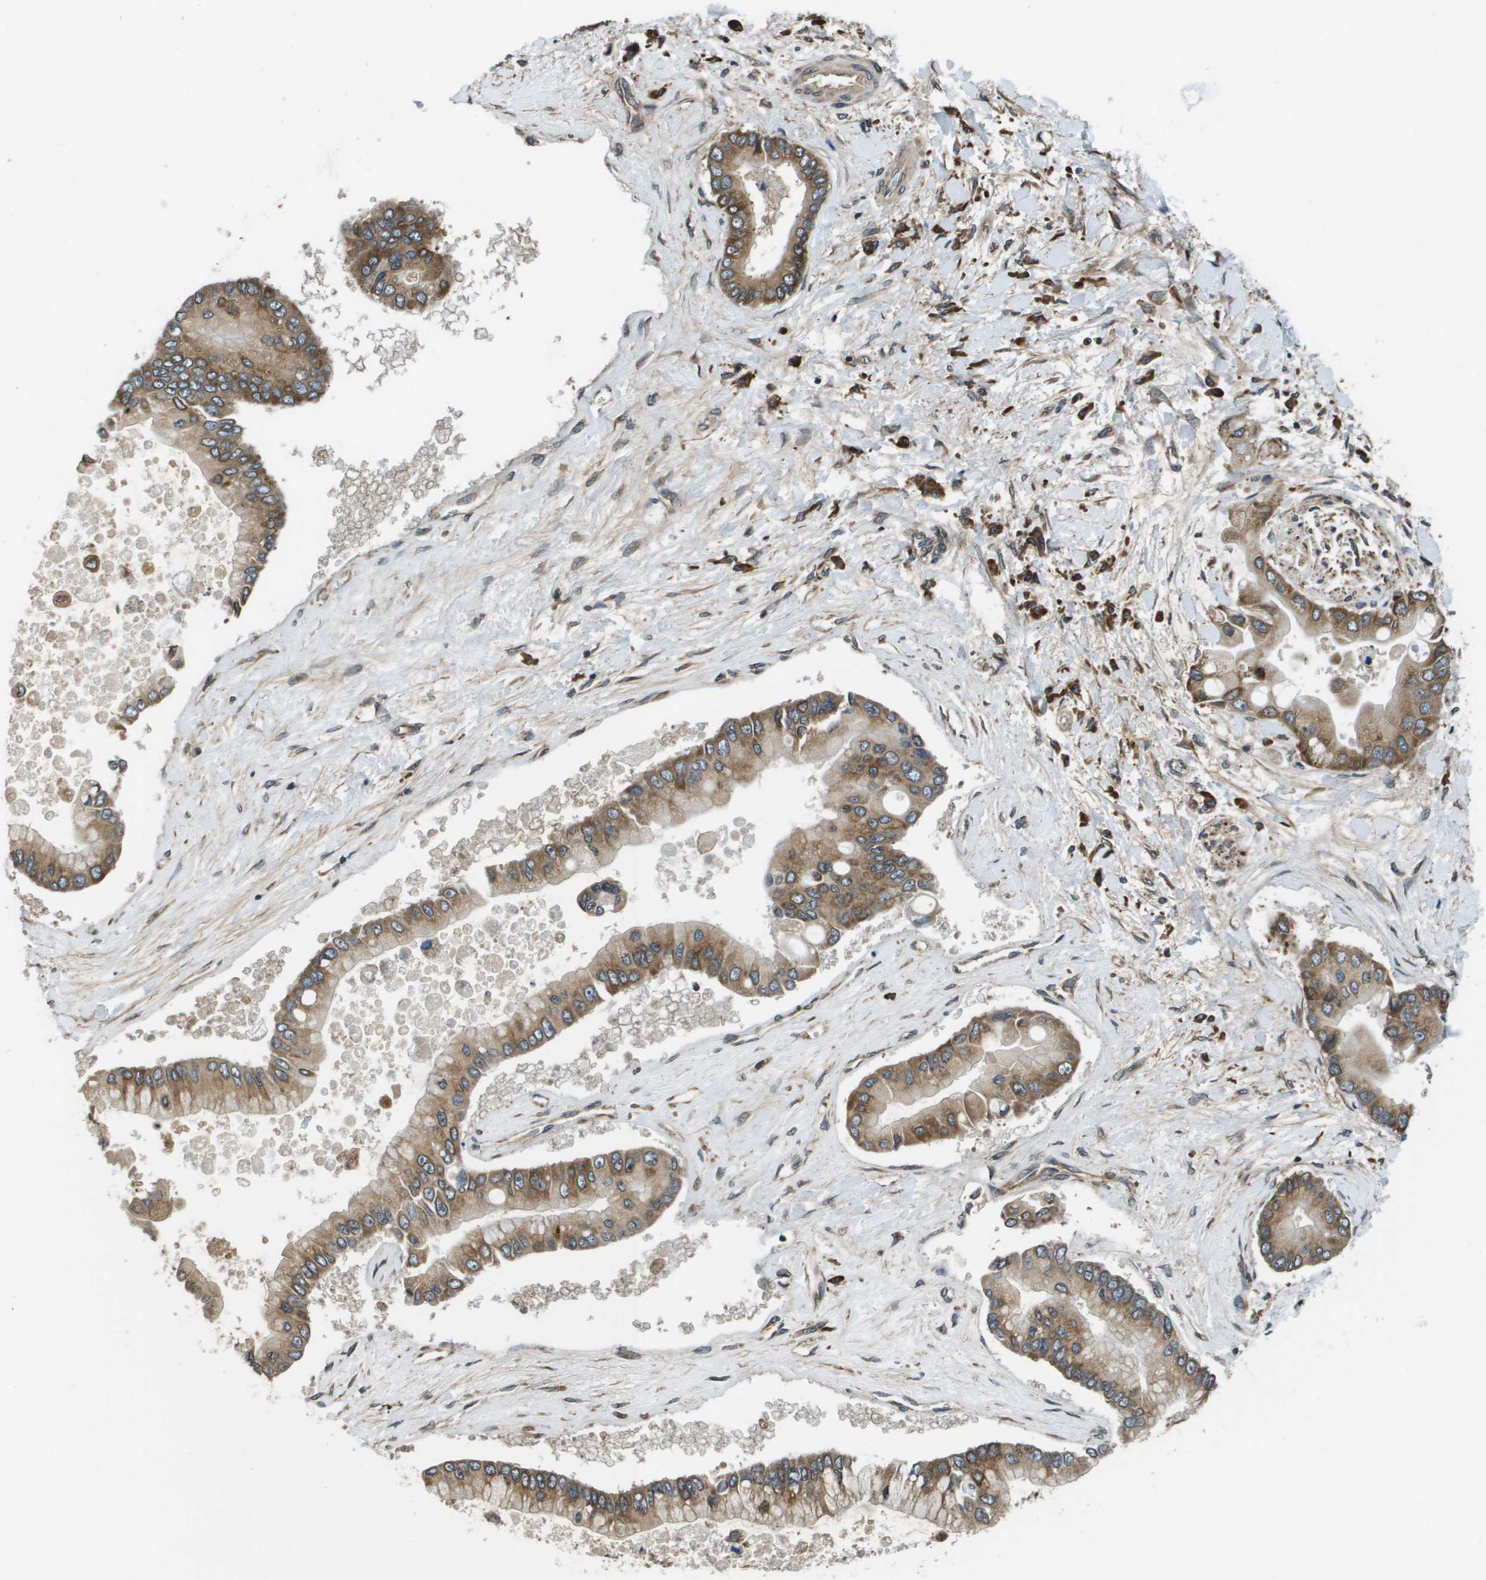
{"staining": {"intensity": "moderate", "quantity": ">75%", "location": "cytoplasmic/membranous"}, "tissue": "liver cancer", "cell_type": "Tumor cells", "image_type": "cancer", "snomed": [{"axis": "morphology", "description": "Cholangiocarcinoma"}, {"axis": "topography", "description": "Liver"}], "caption": "About >75% of tumor cells in liver cancer (cholangiocarcinoma) demonstrate moderate cytoplasmic/membranous protein expression as visualized by brown immunohistochemical staining.", "gene": "SEC62", "patient": {"sex": "male", "age": 50}}